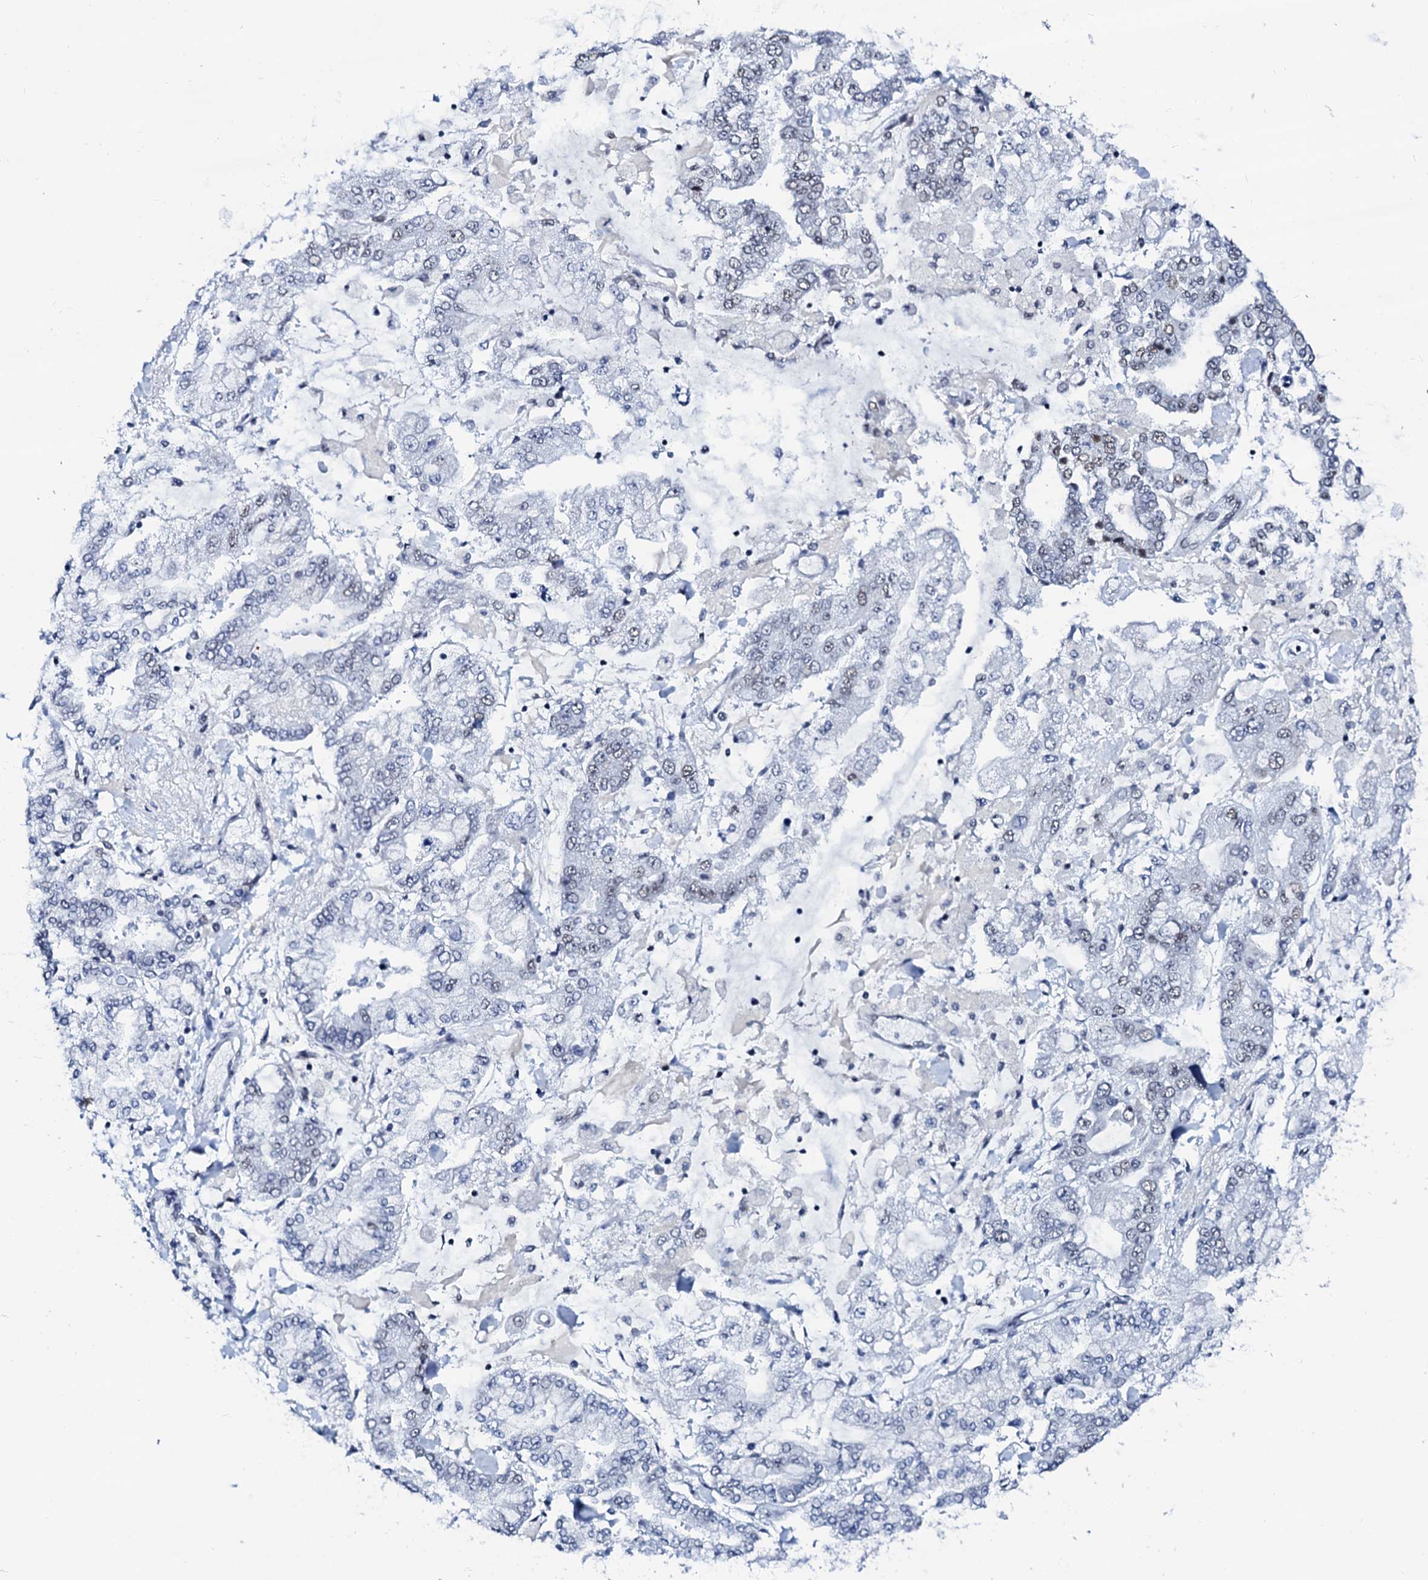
{"staining": {"intensity": "negative", "quantity": "none", "location": "none"}, "tissue": "stomach cancer", "cell_type": "Tumor cells", "image_type": "cancer", "snomed": [{"axis": "morphology", "description": "Normal tissue, NOS"}, {"axis": "morphology", "description": "Adenocarcinoma, NOS"}, {"axis": "topography", "description": "Stomach, upper"}, {"axis": "topography", "description": "Stomach"}], "caption": "Immunohistochemistry (IHC) micrograph of human stomach cancer stained for a protein (brown), which reveals no positivity in tumor cells.", "gene": "SPATA19", "patient": {"sex": "male", "age": 76}}